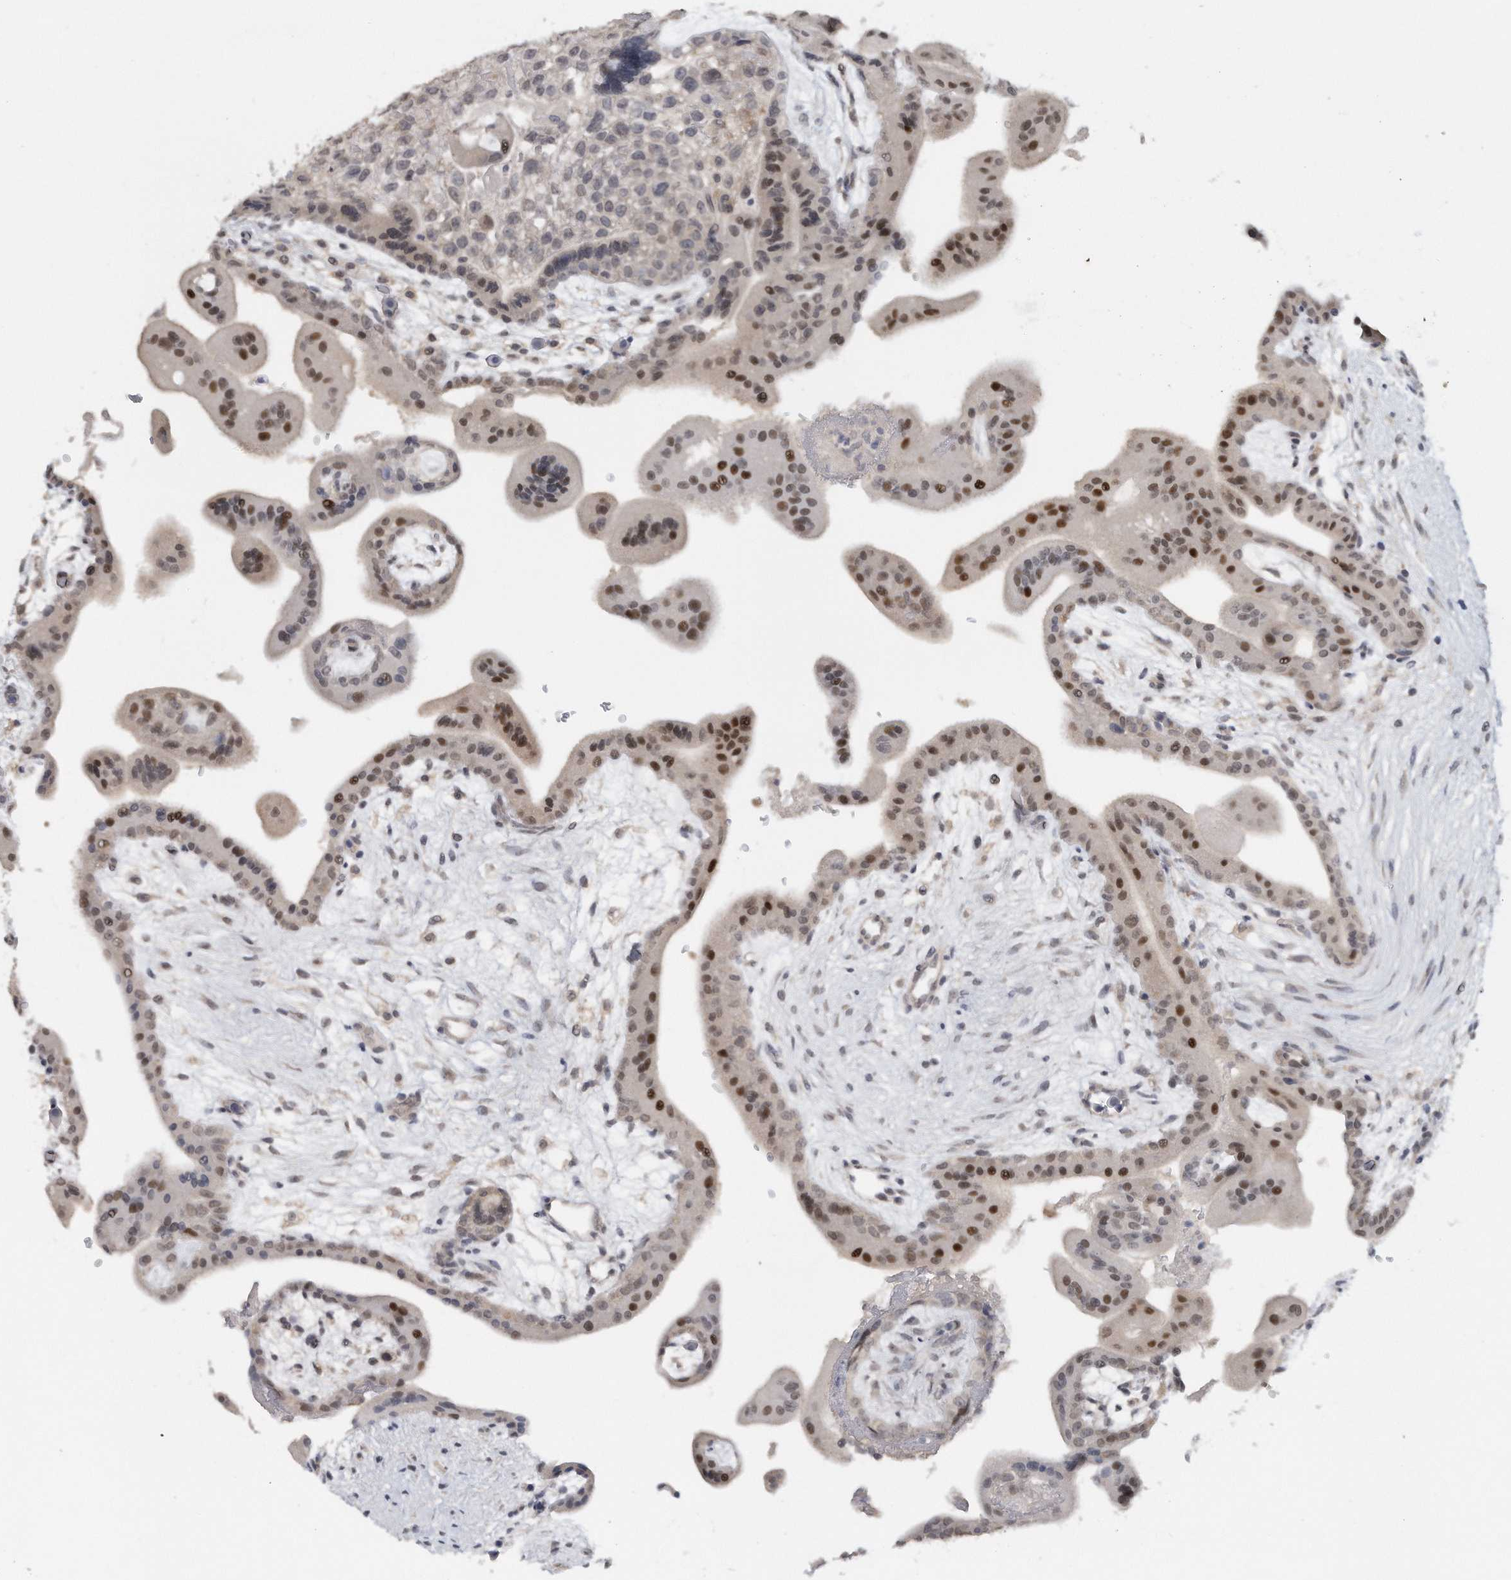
{"staining": {"intensity": "moderate", "quantity": ">75%", "location": "cytoplasmic/membranous,nuclear"}, "tissue": "placenta", "cell_type": "Decidual cells", "image_type": "normal", "snomed": [{"axis": "morphology", "description": "Normal tissue, NOS"}, {"axis": "topography", "description": "Placenta"}], "caption": "Protein expression analysis of unremarkable human placenta reveals moderate cytoplasmic/membranous,nuclear staining in about >75% of decidual cells. (DAB IHC, brown staining for protein, blue staining for nuclei).", "gene": "DDX43", "patient": {"sex": "female", "age": 35}}